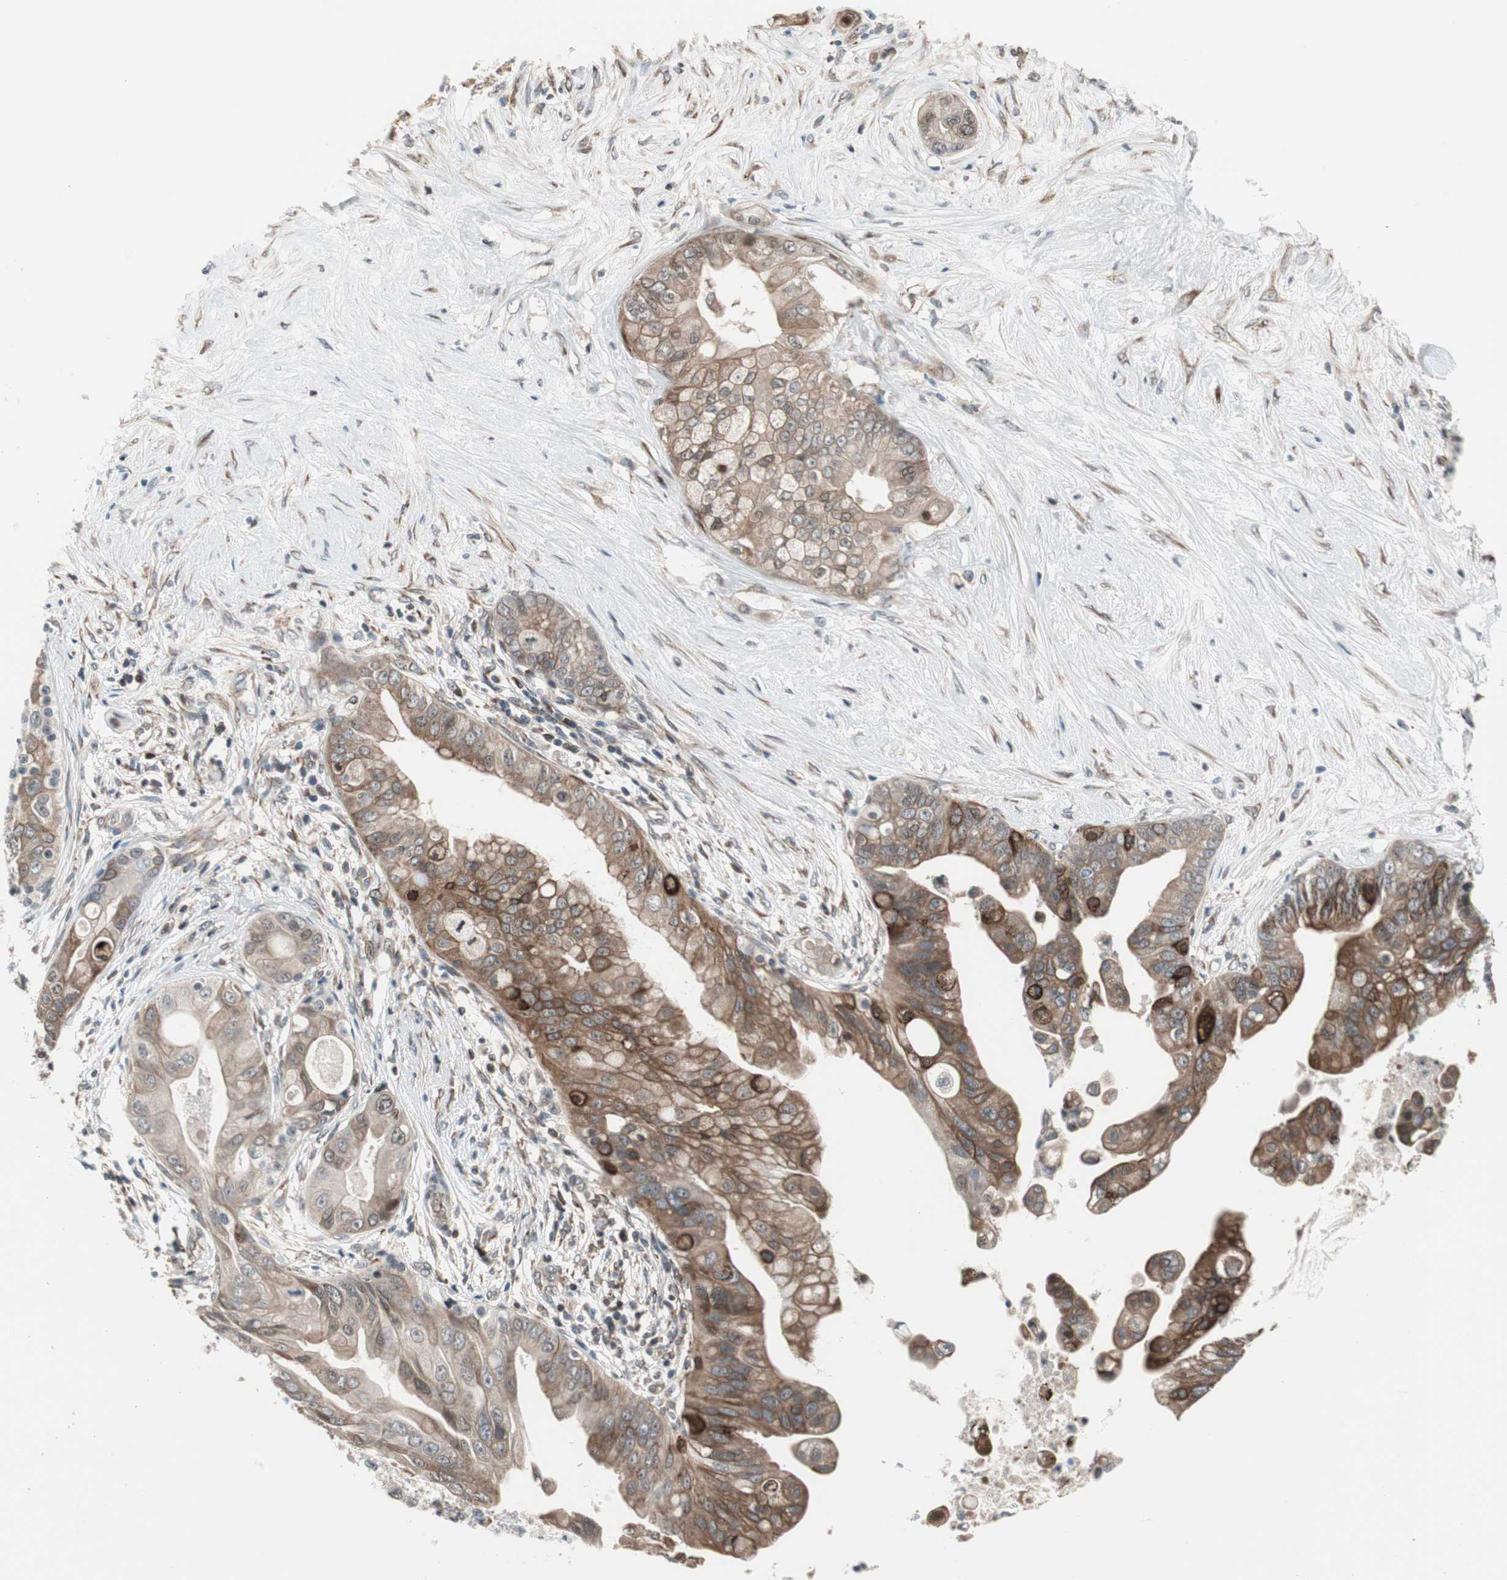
{"staining": {"intensity": "moderate", "quantity": "25%-75%", "location": "cytoplasmic/membranous"}, "tissue": "pancreatic cancer", "cell_type": "Tumor cells", "image_type": "cancer", "snomed": [{"axis": "morphology", "description": "Adenocarcinoma, NOS"}, {"axis": "topography", "description": "Pancreas"}], "caption": "Moderate cytoplasmic/membranous staining for a protein is appreciated in approximately 25%-75% of tumor cells of pancreatic cancer (adenocarcinoma) using immunohistochemistry (IHC).", "gene": "ZNF512B", "patient": {"sex": "female", "age": 75}}